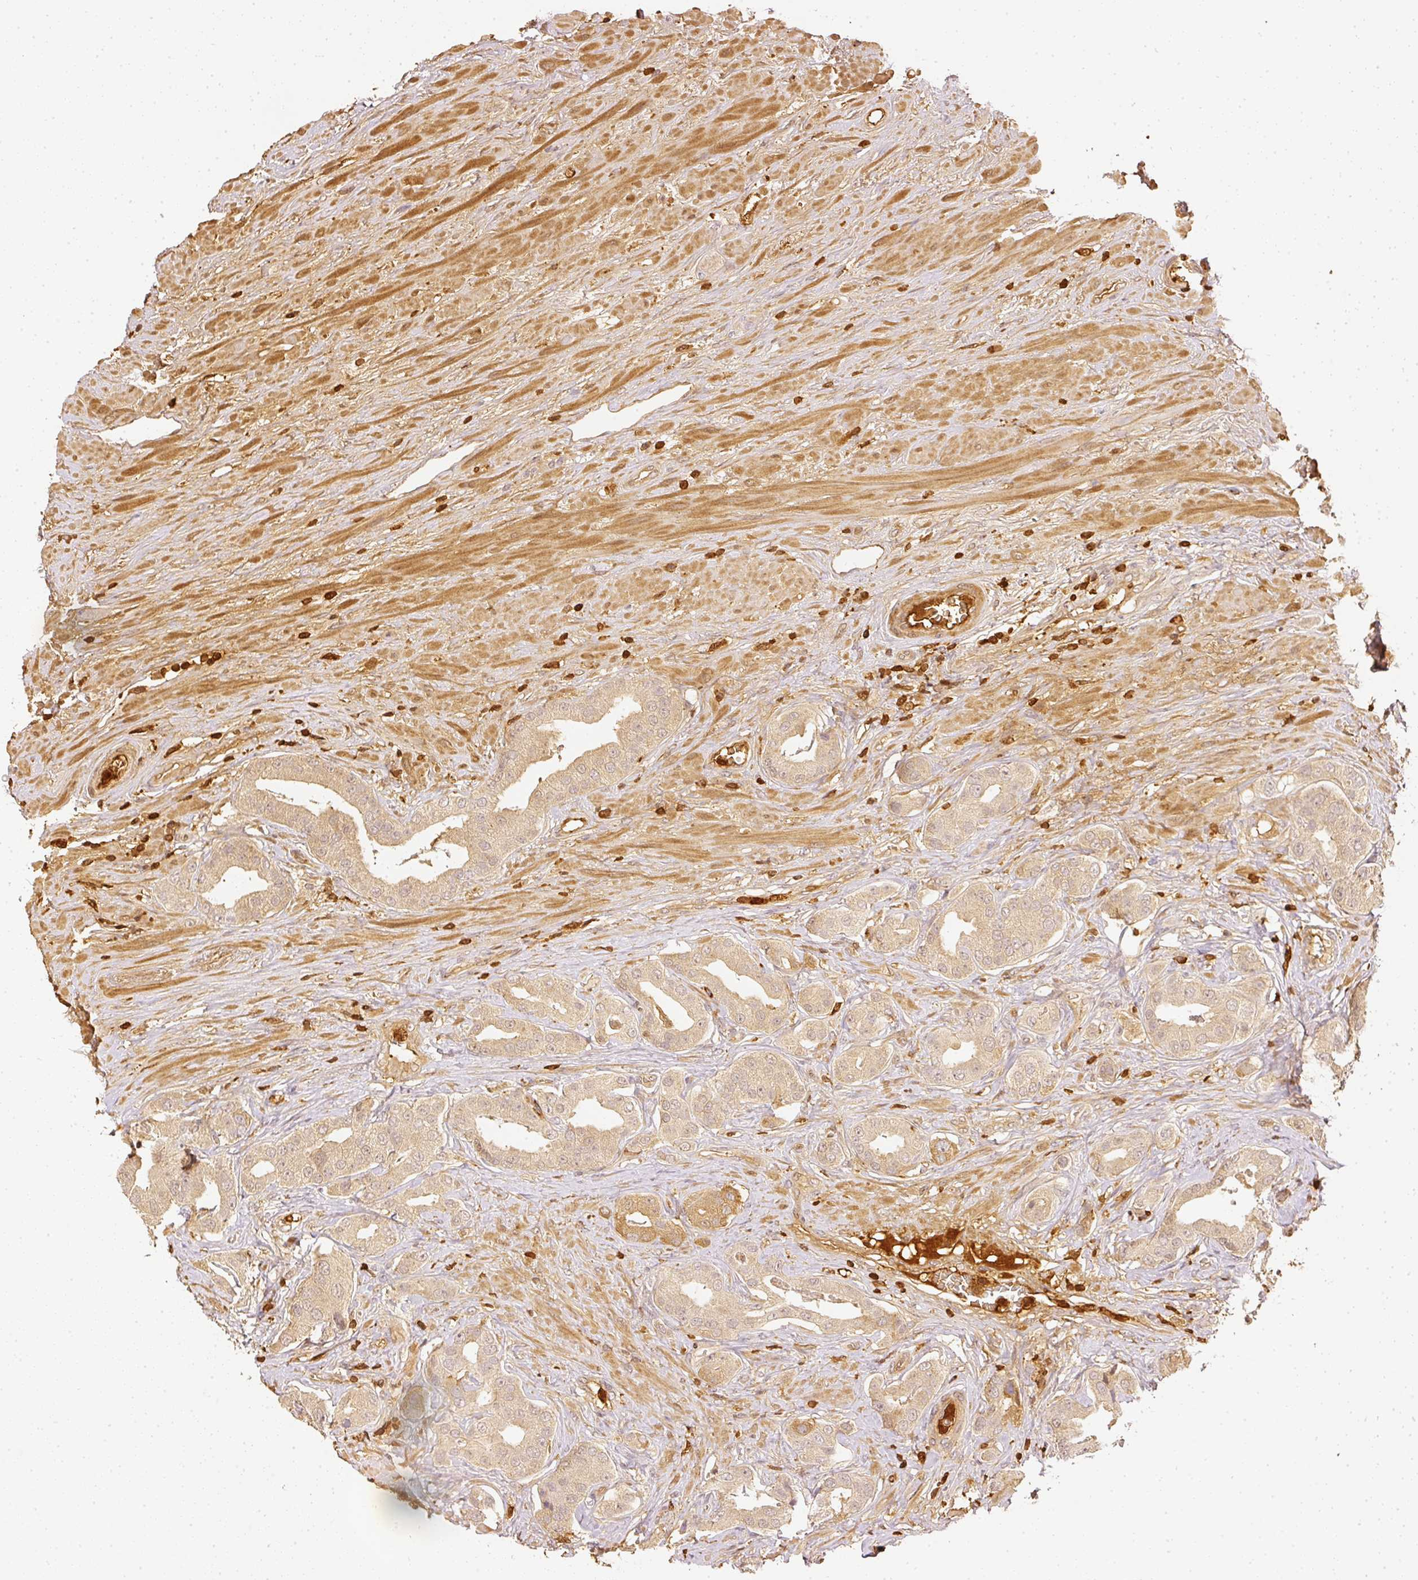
{"staining": {"intensity": "weak", "quantity": ">75%", "location": "cytoplasmic/membranous"}, "tissue": "prostate cancer", "cell_type": "Tumor cells", "image_type": "cancer", "snomed": [{"axis": "morphology", "description": "Adenocarcinoma, High grade"}, {"axis": "topography", "description": "Prostate"}], "caption": "Tumor cells exhibit weak cytoplasmic/membranous expression in approximately >75% of cells in adenocarcinoma (high-grade) (prostate).", "gene": "PFN1", "patient": {"sex": "male", "age": 63}}